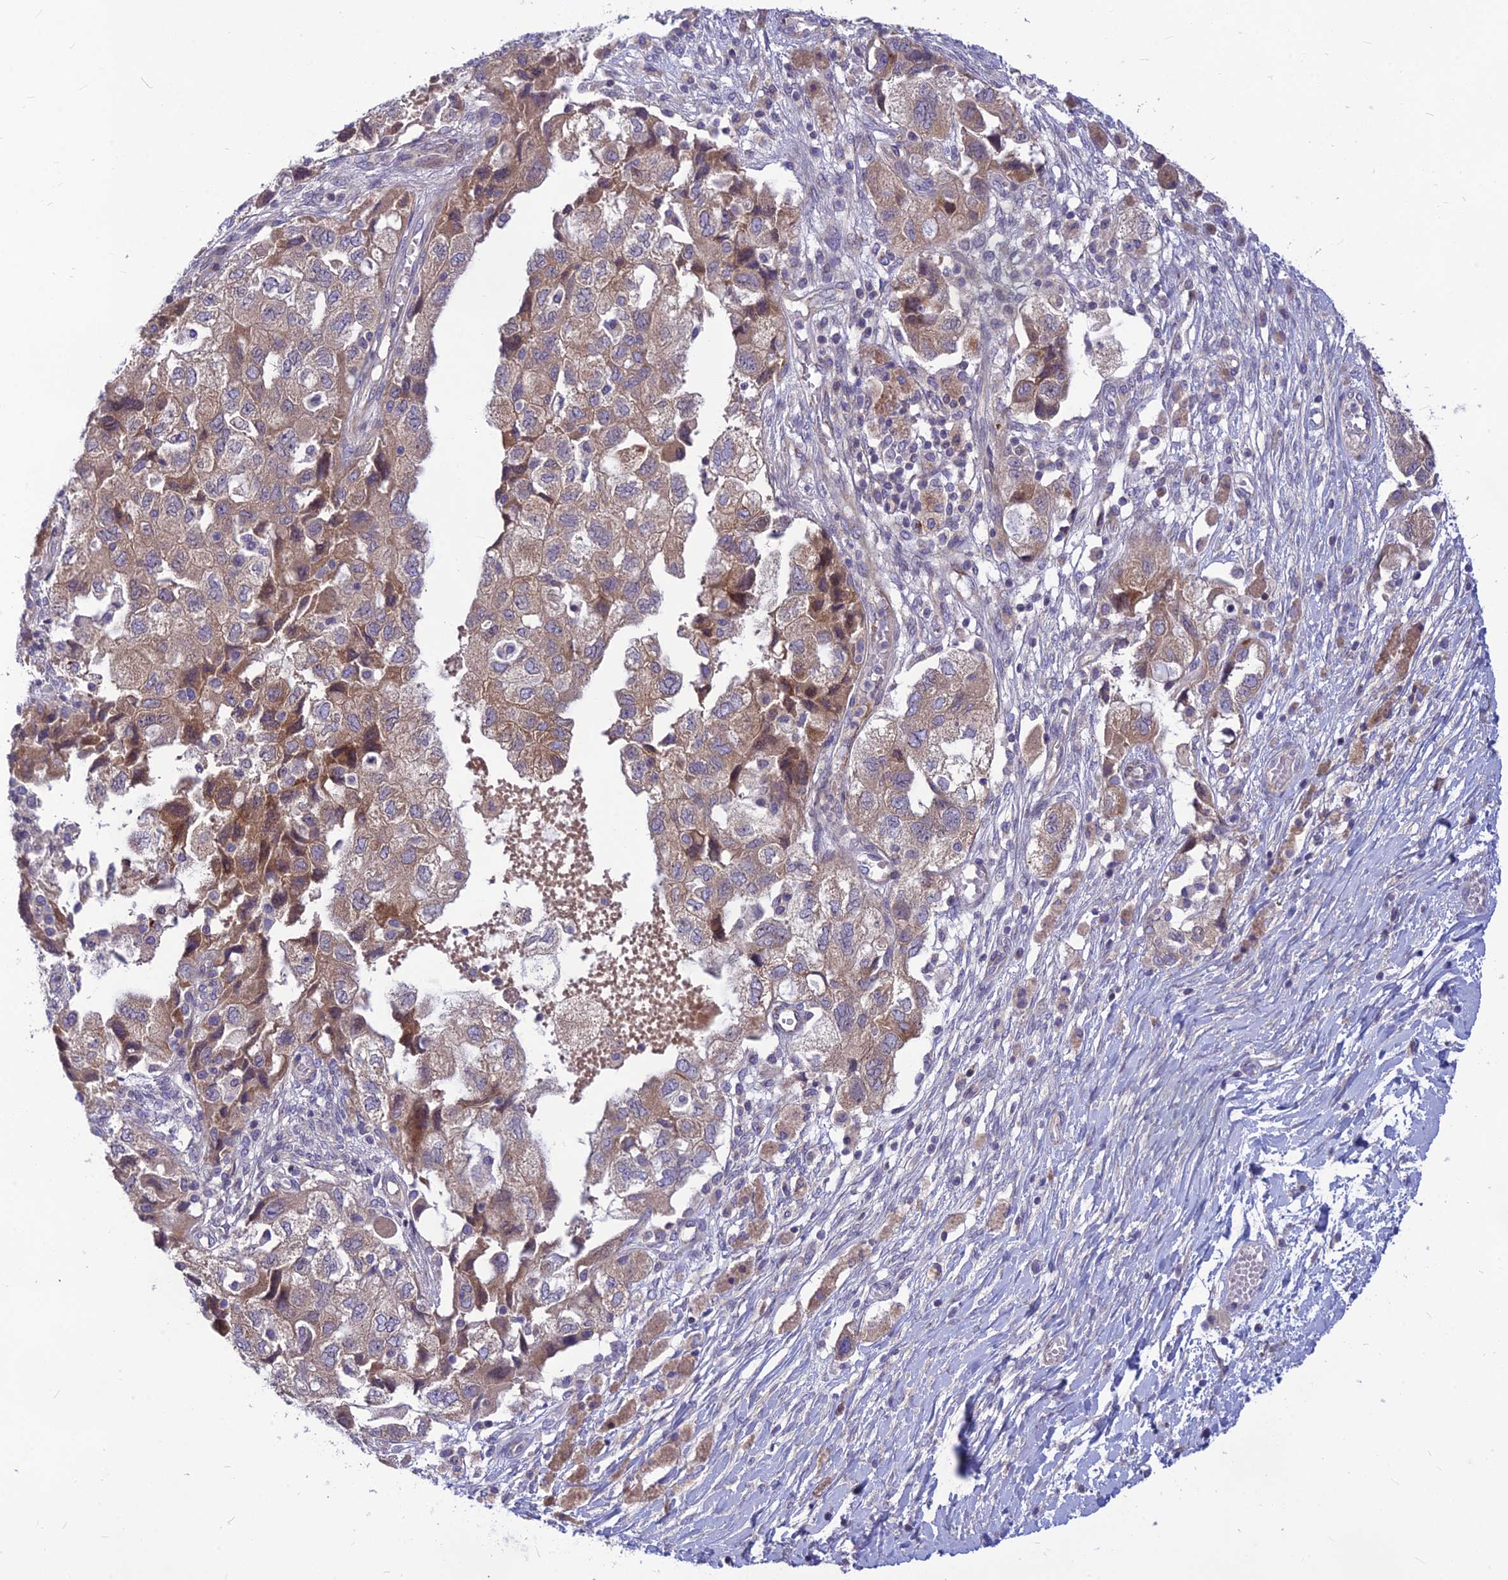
{"staining": {"intensity": "moderate", "quantity": ">75%", "location": "cytoplasmic/membranous"}, "tissue": "ovarian cancer", "cell_type": "Tumor cells", "image_type": "cancer", "snomed": [{"axis": "morphology", "description": "Carcinoma, NOS"}, {"axis": "morphology", "description": "Cystadenocarcinoma, serous, NOS"}, {"axis": "topography", "description": "Ovary"}], "caption": "An immunohistochemistry (IHC) micrograph of tumor tissue is shown. Protein staining in brown labels moderate cytoplasmic/membranous positivity in ovarian serous cystadenocarcinoma within tumor cells.", "gene": "PTCD2", "patient": {"sex": "female", "age": 69}}